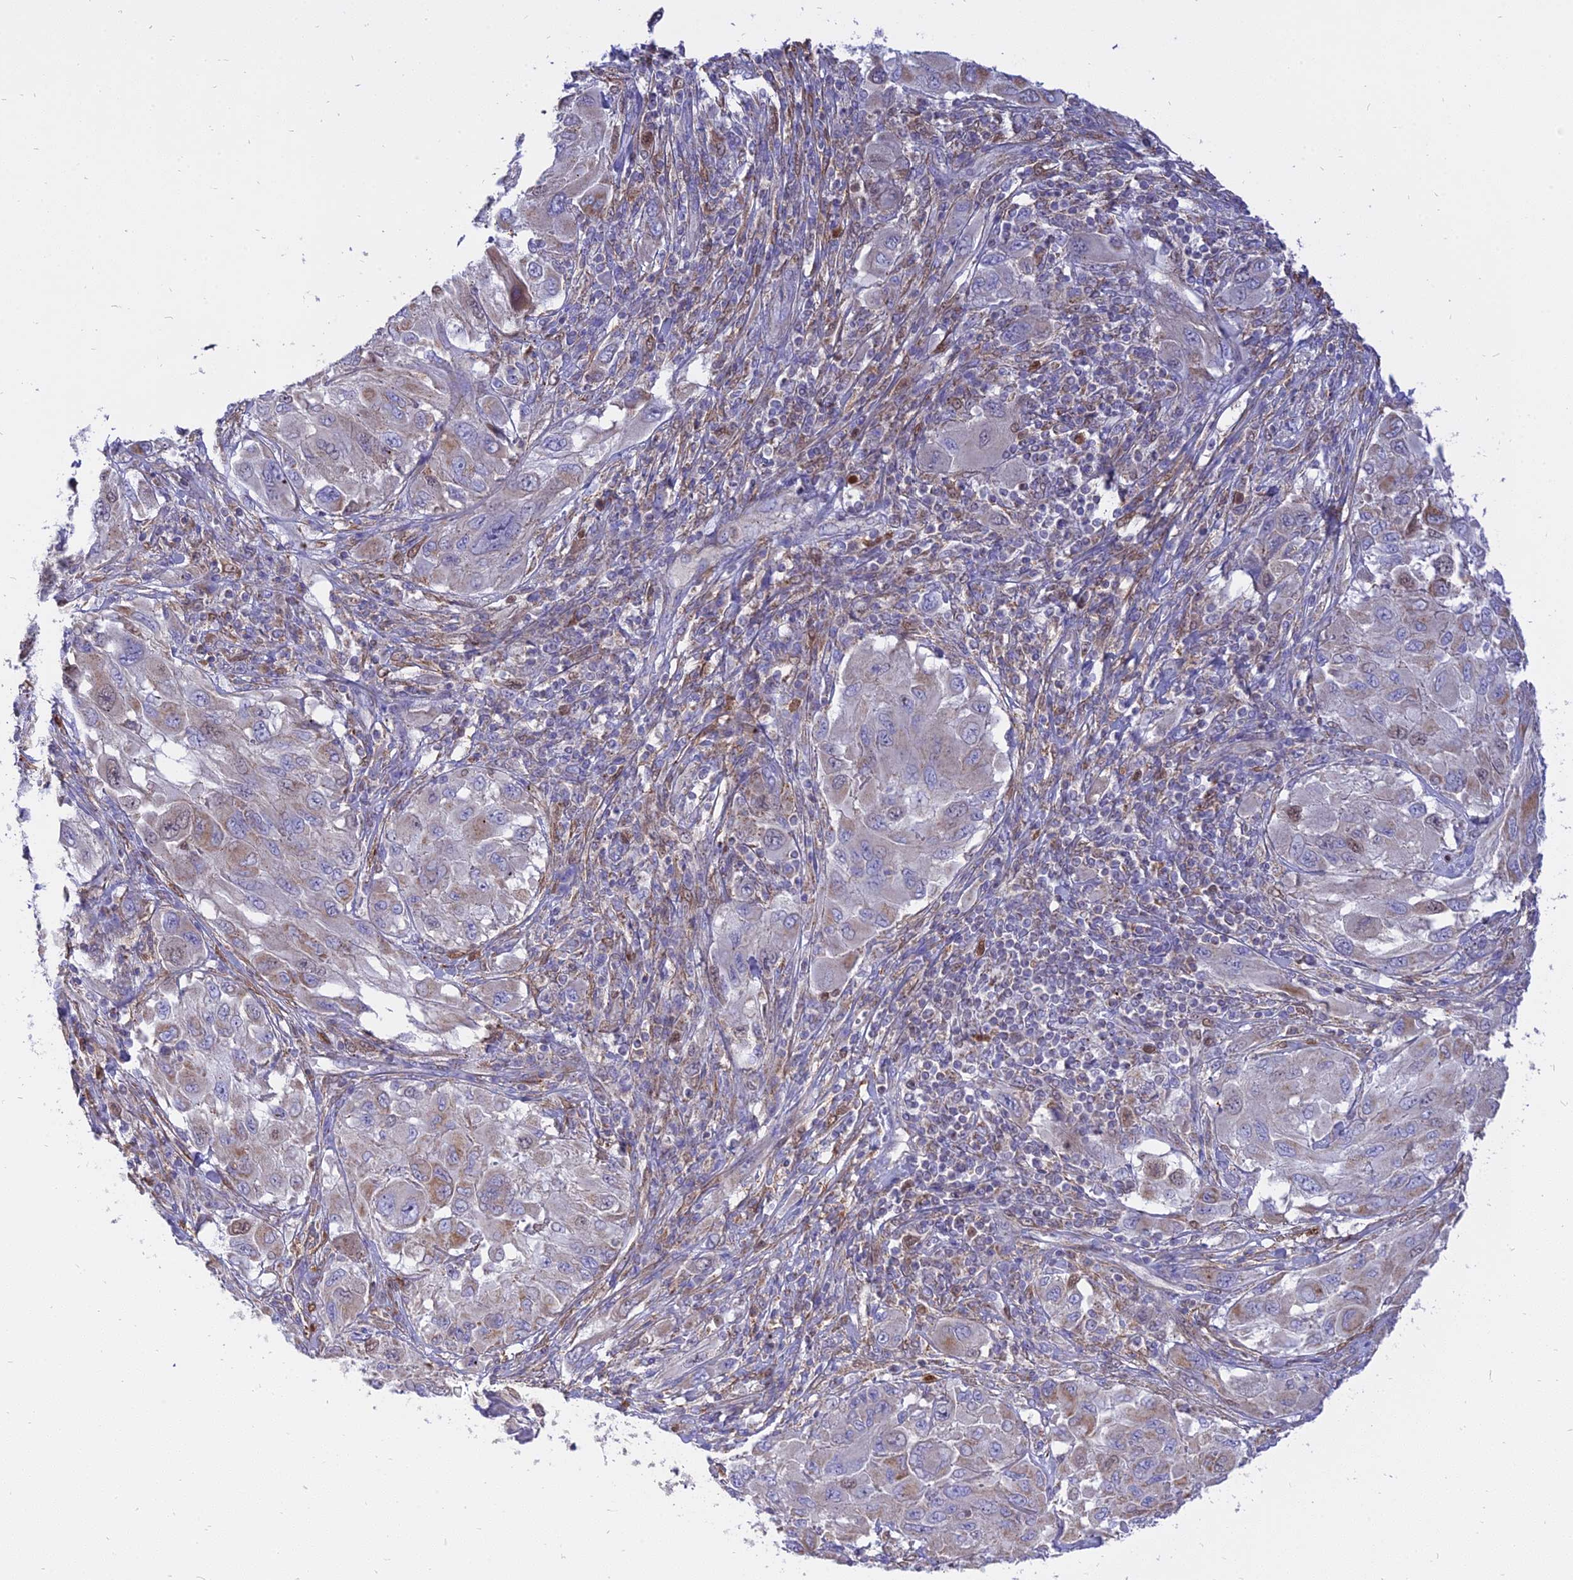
{"staining": {"intensity": "weak", "quantity": "<25%", "location": "cytoplasmic/membranous"}, "tissue": "melanoma", "cell_type": "Tumor cells", "image_type": "cancer", "snomed": [{"axis": "morphology", "description": "Malignant melanoma, NOS"}, {"axis": "topography", "description": "Skin"}], "caption": "Immunohistochemistry (IHC) of malignant melanoma demonstrates no expression in tumor cells.", "gene": "CENPV", "patient": {"sex": "female", "age": 91}}